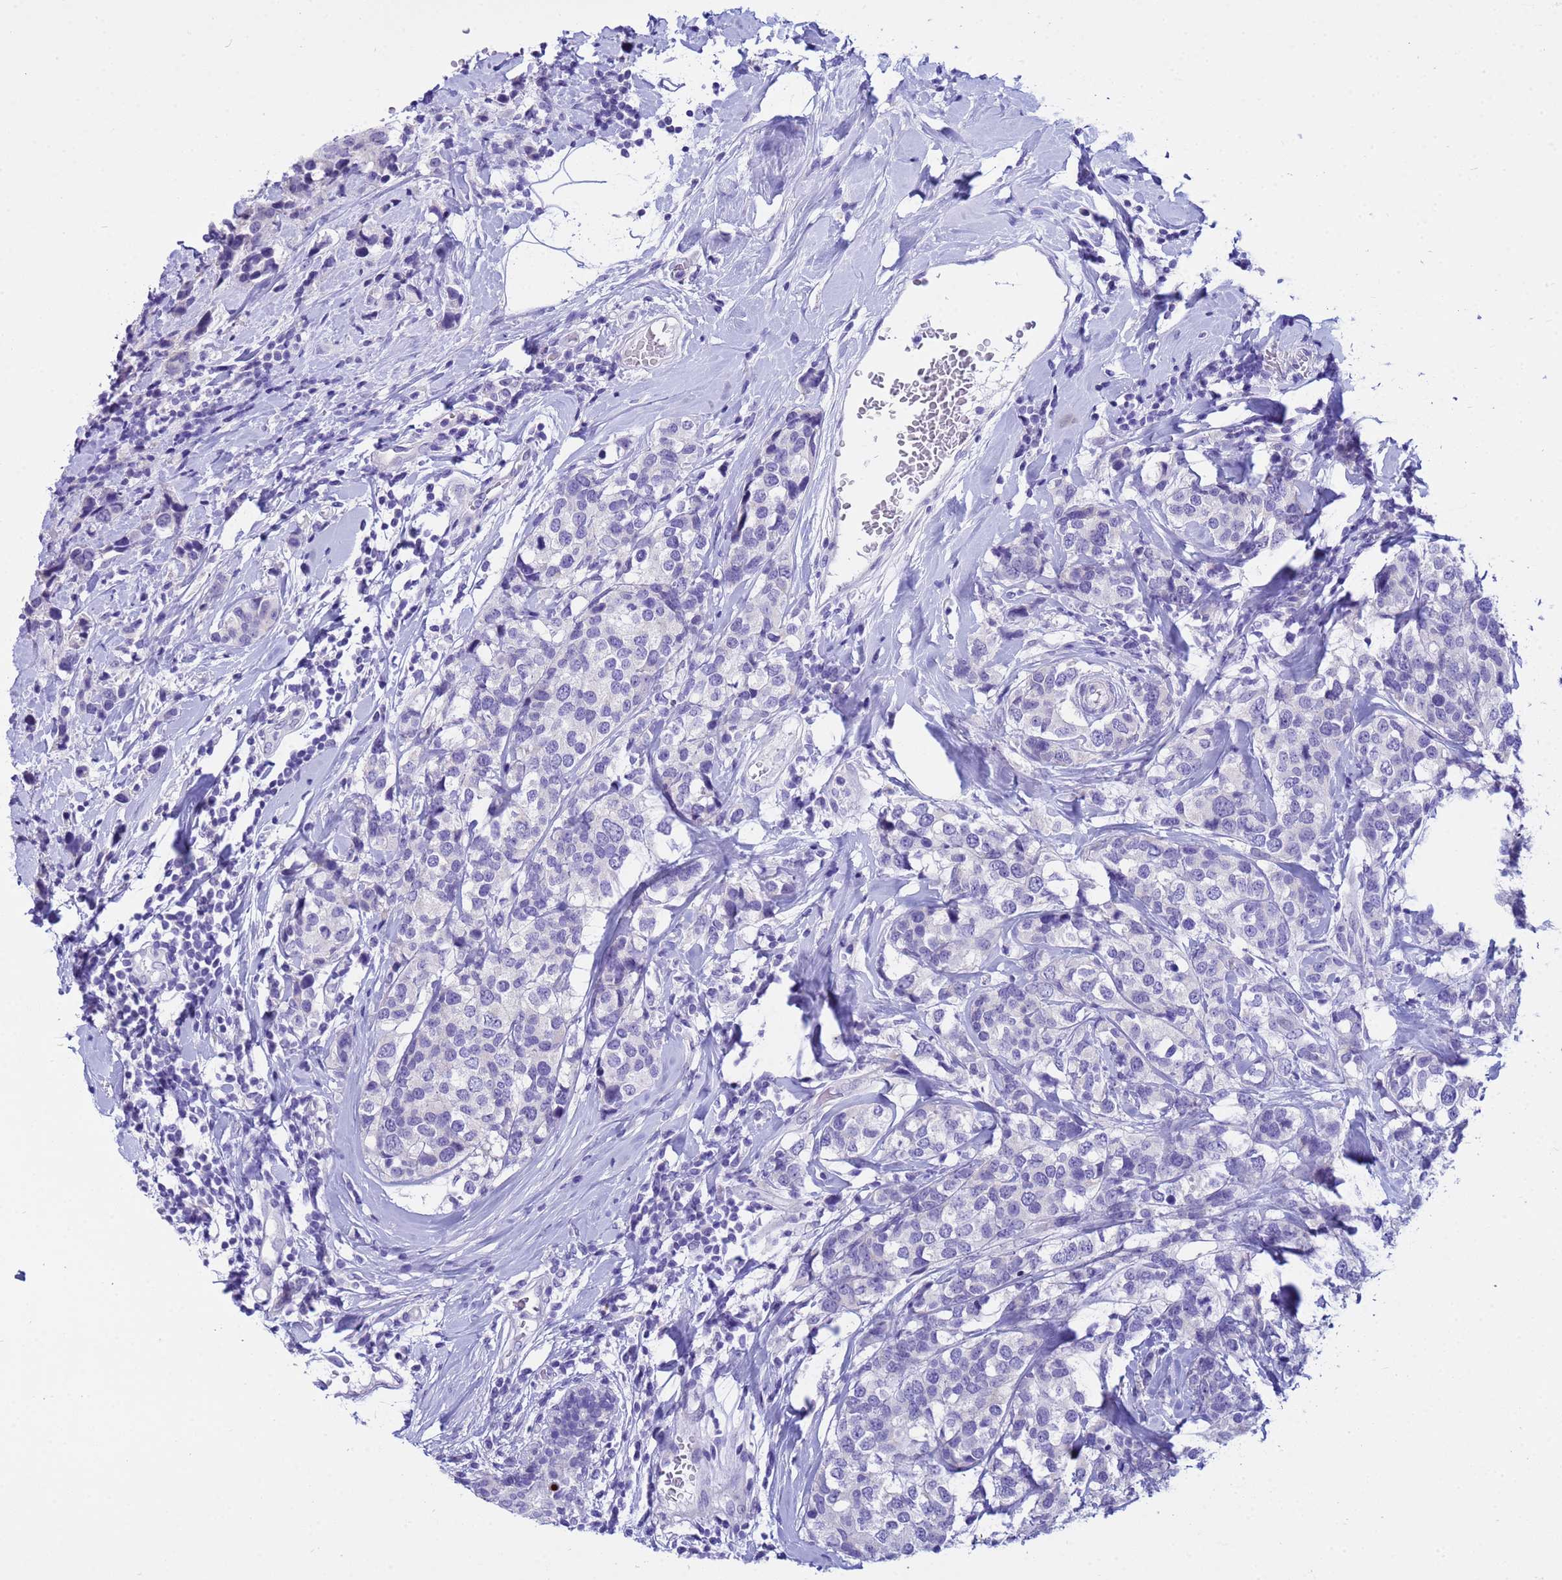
{"staining": {"intensity": "negative", "quantity": "none", "location": "none"}, "tissue": "breast cancer", "cell_type": "Tumor cells", "image_type": "cancer", "snomed": [{"axis": "morphology", "description": "Lobular carcinoma"}, {"axis": "topography", "description": "Breast"}], "caption": "Breast cancer (lobular carcinoma) stained for a protein using IHC demonstrates no positivity tumor cells.", "gene": "IGSF11", "patient": {"sex": "female", "age": 59}}